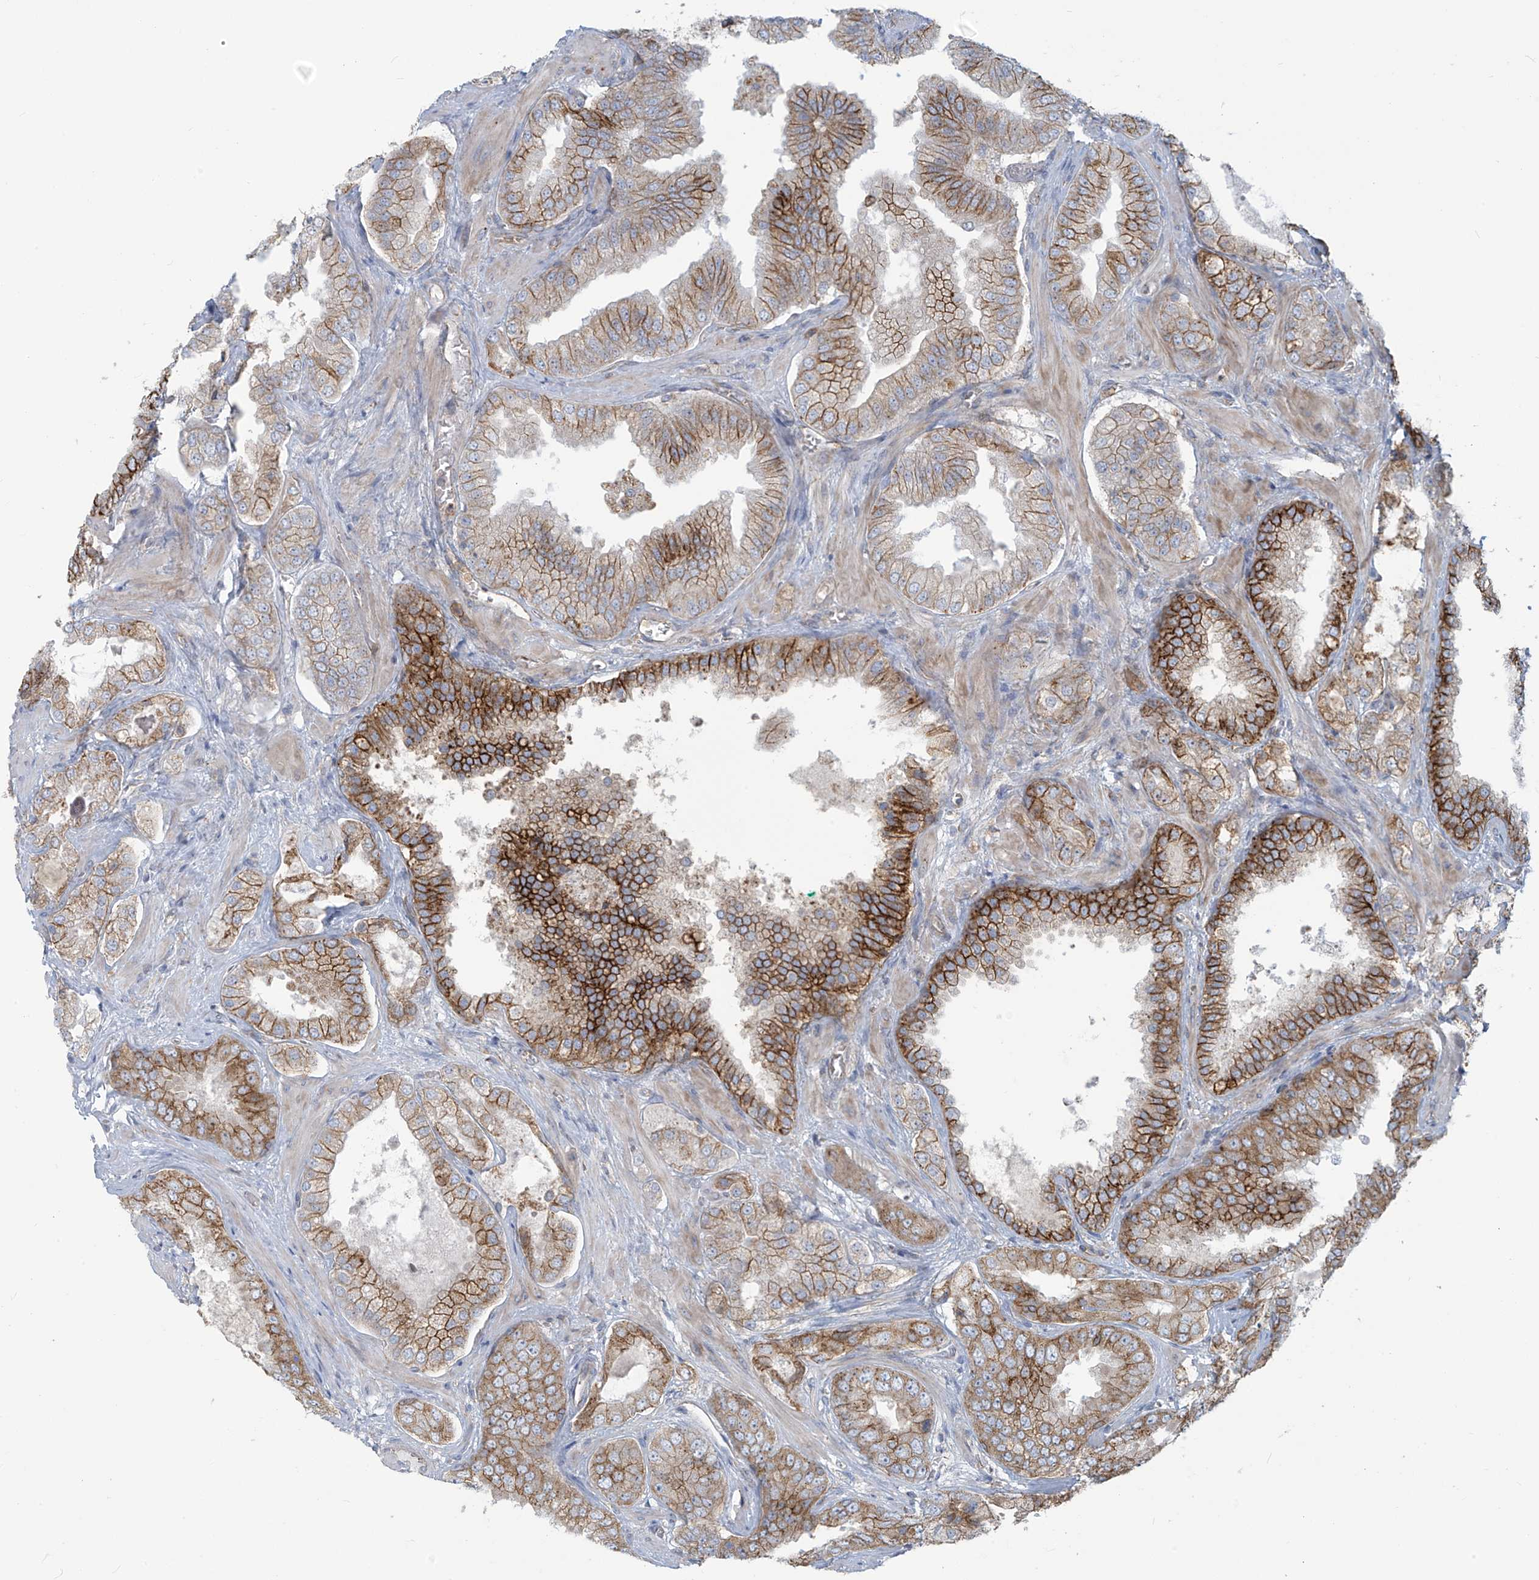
{"staining": {"intensity": "moderate", "quantity": ">75%", "location": "cytoplasmic/membranous"}, "tissue": "prostate cancer", "cell_type": "Tumor cells", "image_type": "cancer", "snomed": [{"axis": "morphology", "description": "Adenocarcinoma, High grade"}, {"axis": "topography", "description": "Prostate"}], "caption": "Immunohistochemical staining of prostate cancer exhibits moderate cytoplasmic/membranous protein positivity in approximately >75% of tumor cells. (DAB (3,3'-diaminobenzidine) = brown stain, brightfield microscopy at high magnification).", "gene": "LZTS3", "patient": {"sex": "male", "age": 58}}